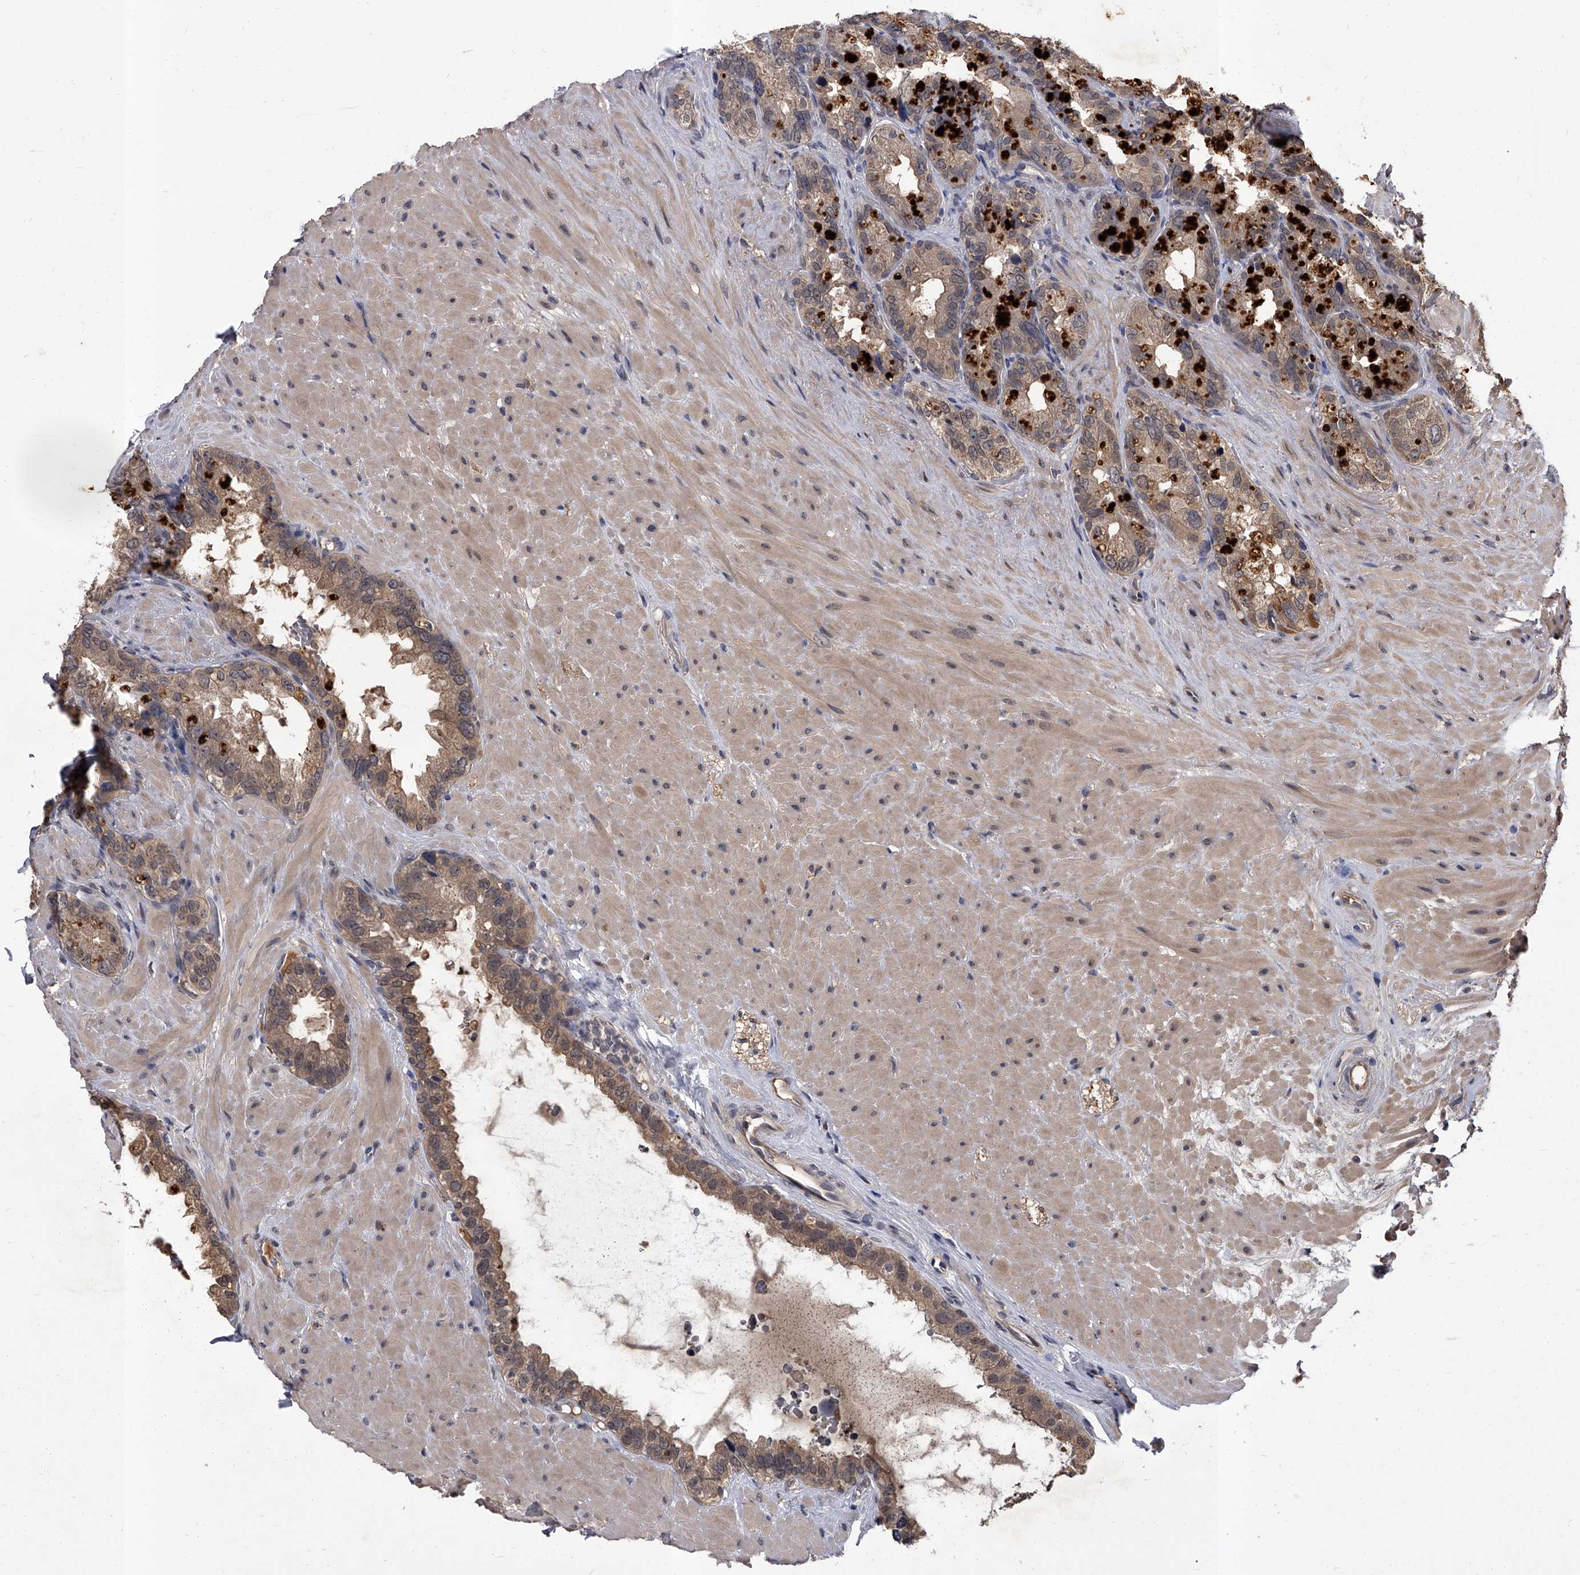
{"staining": {"intensity": "weak", "quantity": ">75%", "location": "cytoplasmic/membranous,nuclear"}, "tissue": "seminal vesicle", "cell_type": "Glandular cells", "image_type": "normal", "snomed": [{"axis": "morphology", "description": "Normal tissue, NOS"}, {"axis": "topography", "description": "Seminal veicle"}], "caption": "Protein staining reveals weak cytoplasmic/membranous,nuclear staining in approximately >75% of glandular cells in benign seminal vesicle.", "gene": "SLC18B1", "patient": {"sex": "male", "age": 80}}